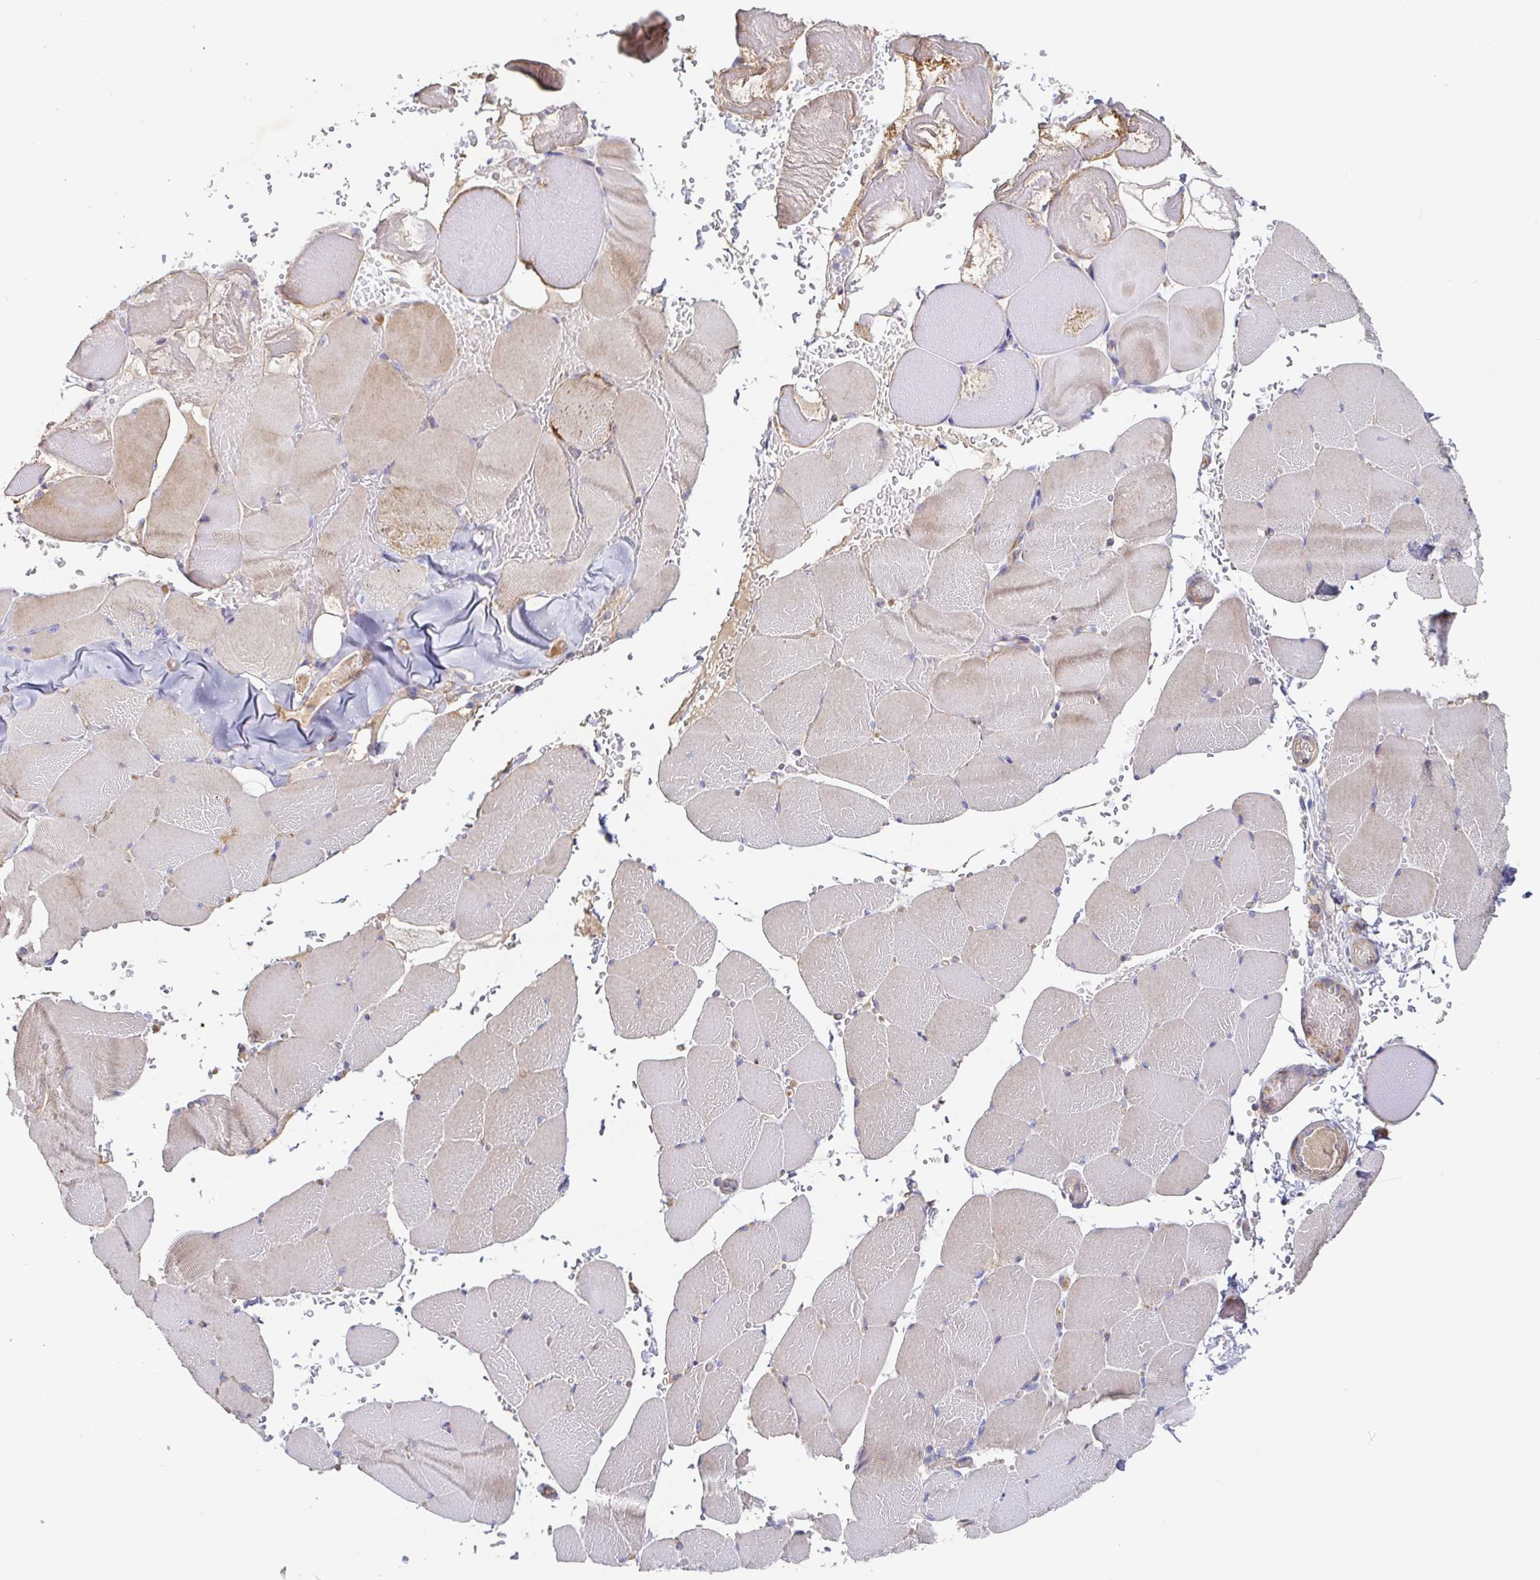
{"staining": {"intensity": "weak", "quantity": "25%-75%", "location": "cytoplasmic/membranous"}, "tissue": "skeletal muscle", "cell_type": "Myocytes", "image_type": "normal", "snomed": [{"axis": "morphology", "description": "Normal tissue, NOS"}, {"axis": "topography", "description": "Skeletal muscle"}], "caption": "Weak cytoplasmic/membranous staining for a protein is identified in approximately 25%-75% of myocytes of benign skeletal muscle using immunohistochemistry (IHC).", "gene": "IRAK2", "patient": {"sex": "female", "age": 37}}